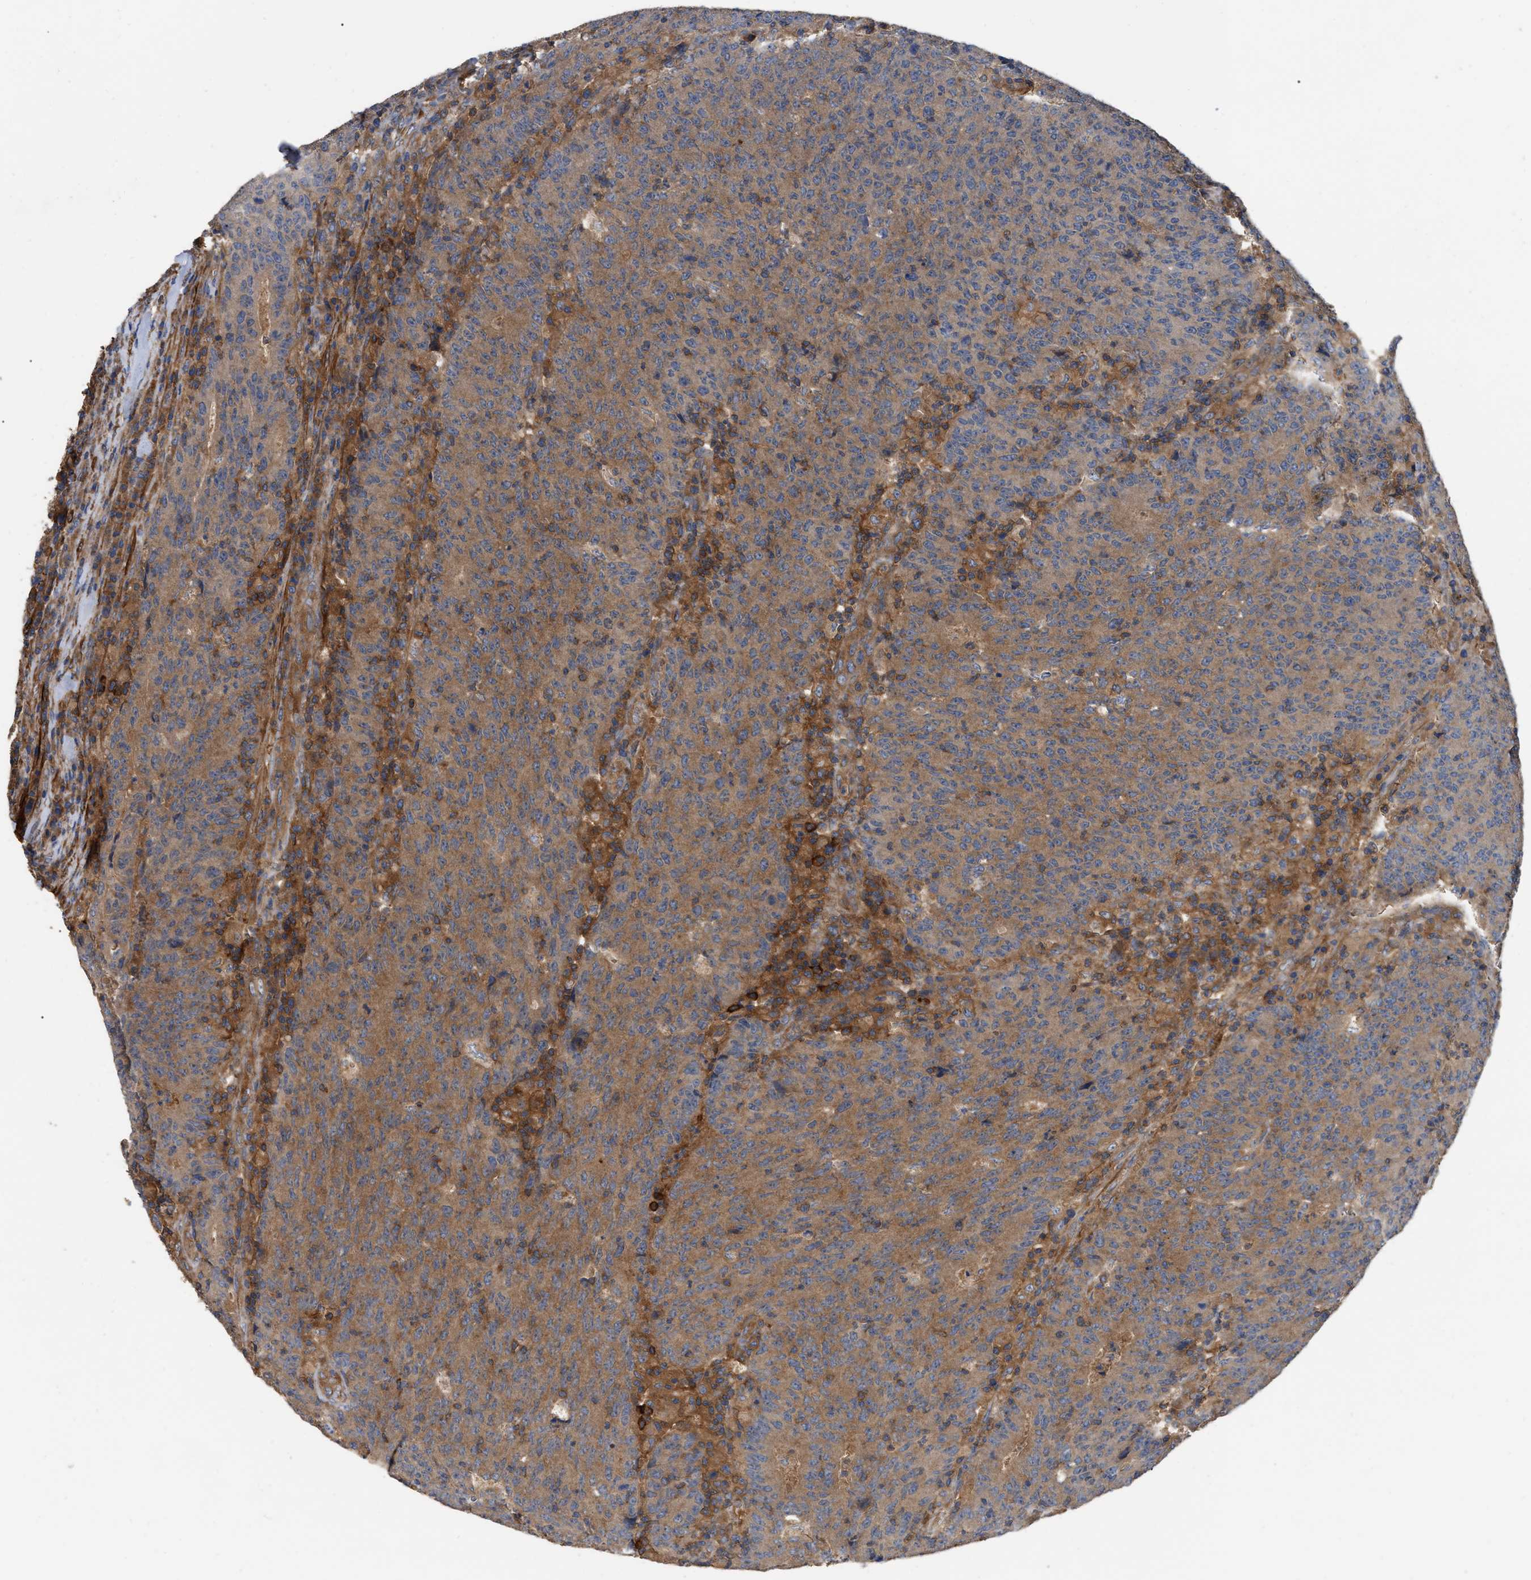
{"staining": {"intensity": "moderate", "quantity": ">75%", "location": "cytoplasmic/membranous"}, "tissue": "colorectal cancer", "cell_type": "Tumor cells", "image_type": "cancer", "snomed": [{"axis": "morphology", "description": "Adenocarcinoma, NOS"}, {"axis": "topography", "description": "Colon"}], "caption": "Adenocarcinoma (colorectal) stained with DAB immunohistochemistry displays medium levels of moderate cytoplasmic/membranous staining in about >75% of tumor cells. The protein is stained brown, and the nuclei are stained in blue (DAB IHC with brightfield microscopy, high magnification).", "gene": "RABEP1", "patient": {"sex": "female", "age": 75}}